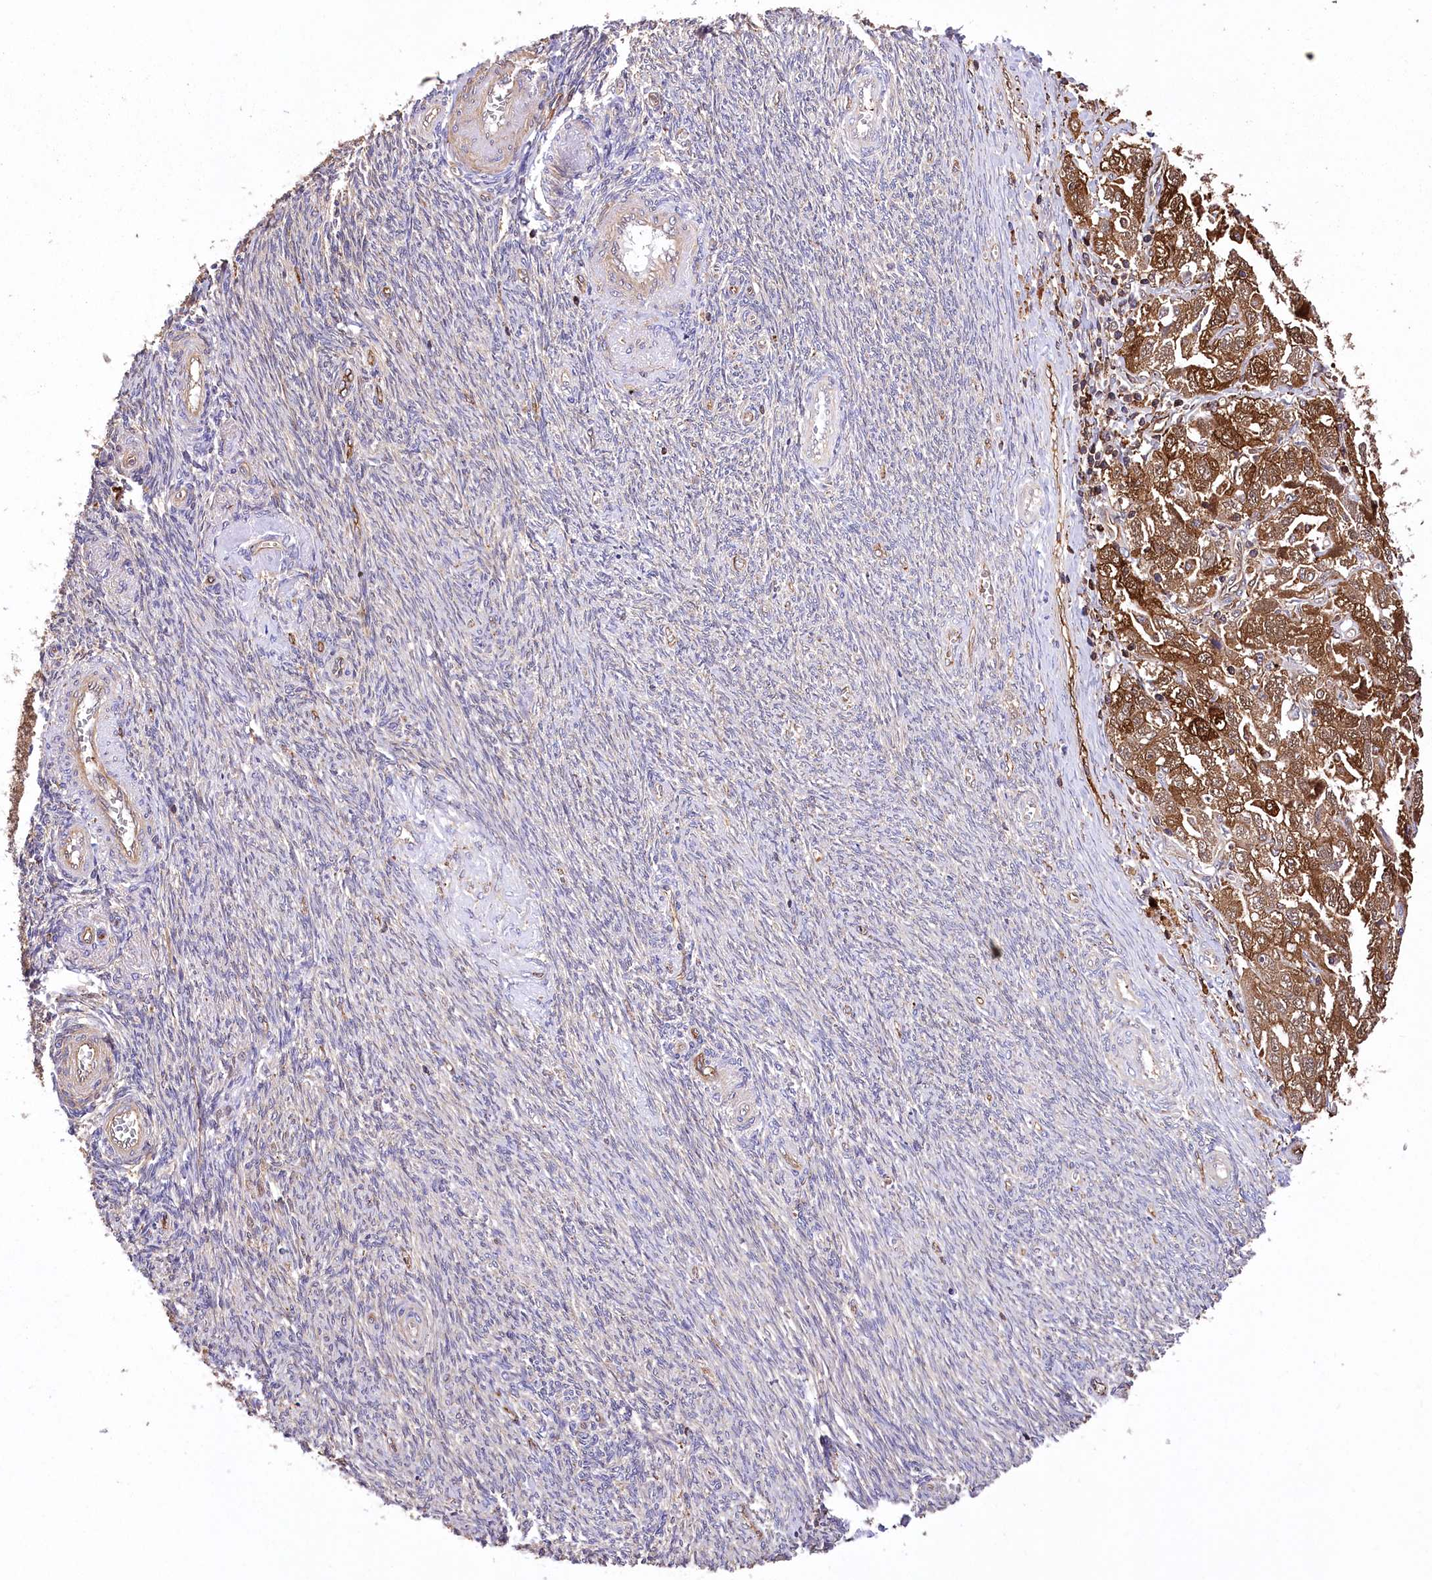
{"staining": {"intensity": "strong", "quantity": ">75%", "location": "cytoplasmic/membranous,nuclear"}, "tissue": "ovarian cancer", "cell_type": "Tumor cells", "image_type": "cancer", "snomed": [{"axis": "morphology", "description": "Carcinoma, NOS"}, {"axis": "morphology", "description": "Cystadenocarcinoma, serous, NOS"}, {"axis": "topography", "description": "Ovary"}], "caption": "This photomicrograph shows IHC staining of ovarian serous cystadenocarcinoma, with high strong cytoplasmic/membranous and nuclear staining in about >75% of tumor cells.", "gene": "DPP3", "patient": {"sex": "female", "age": 69}}